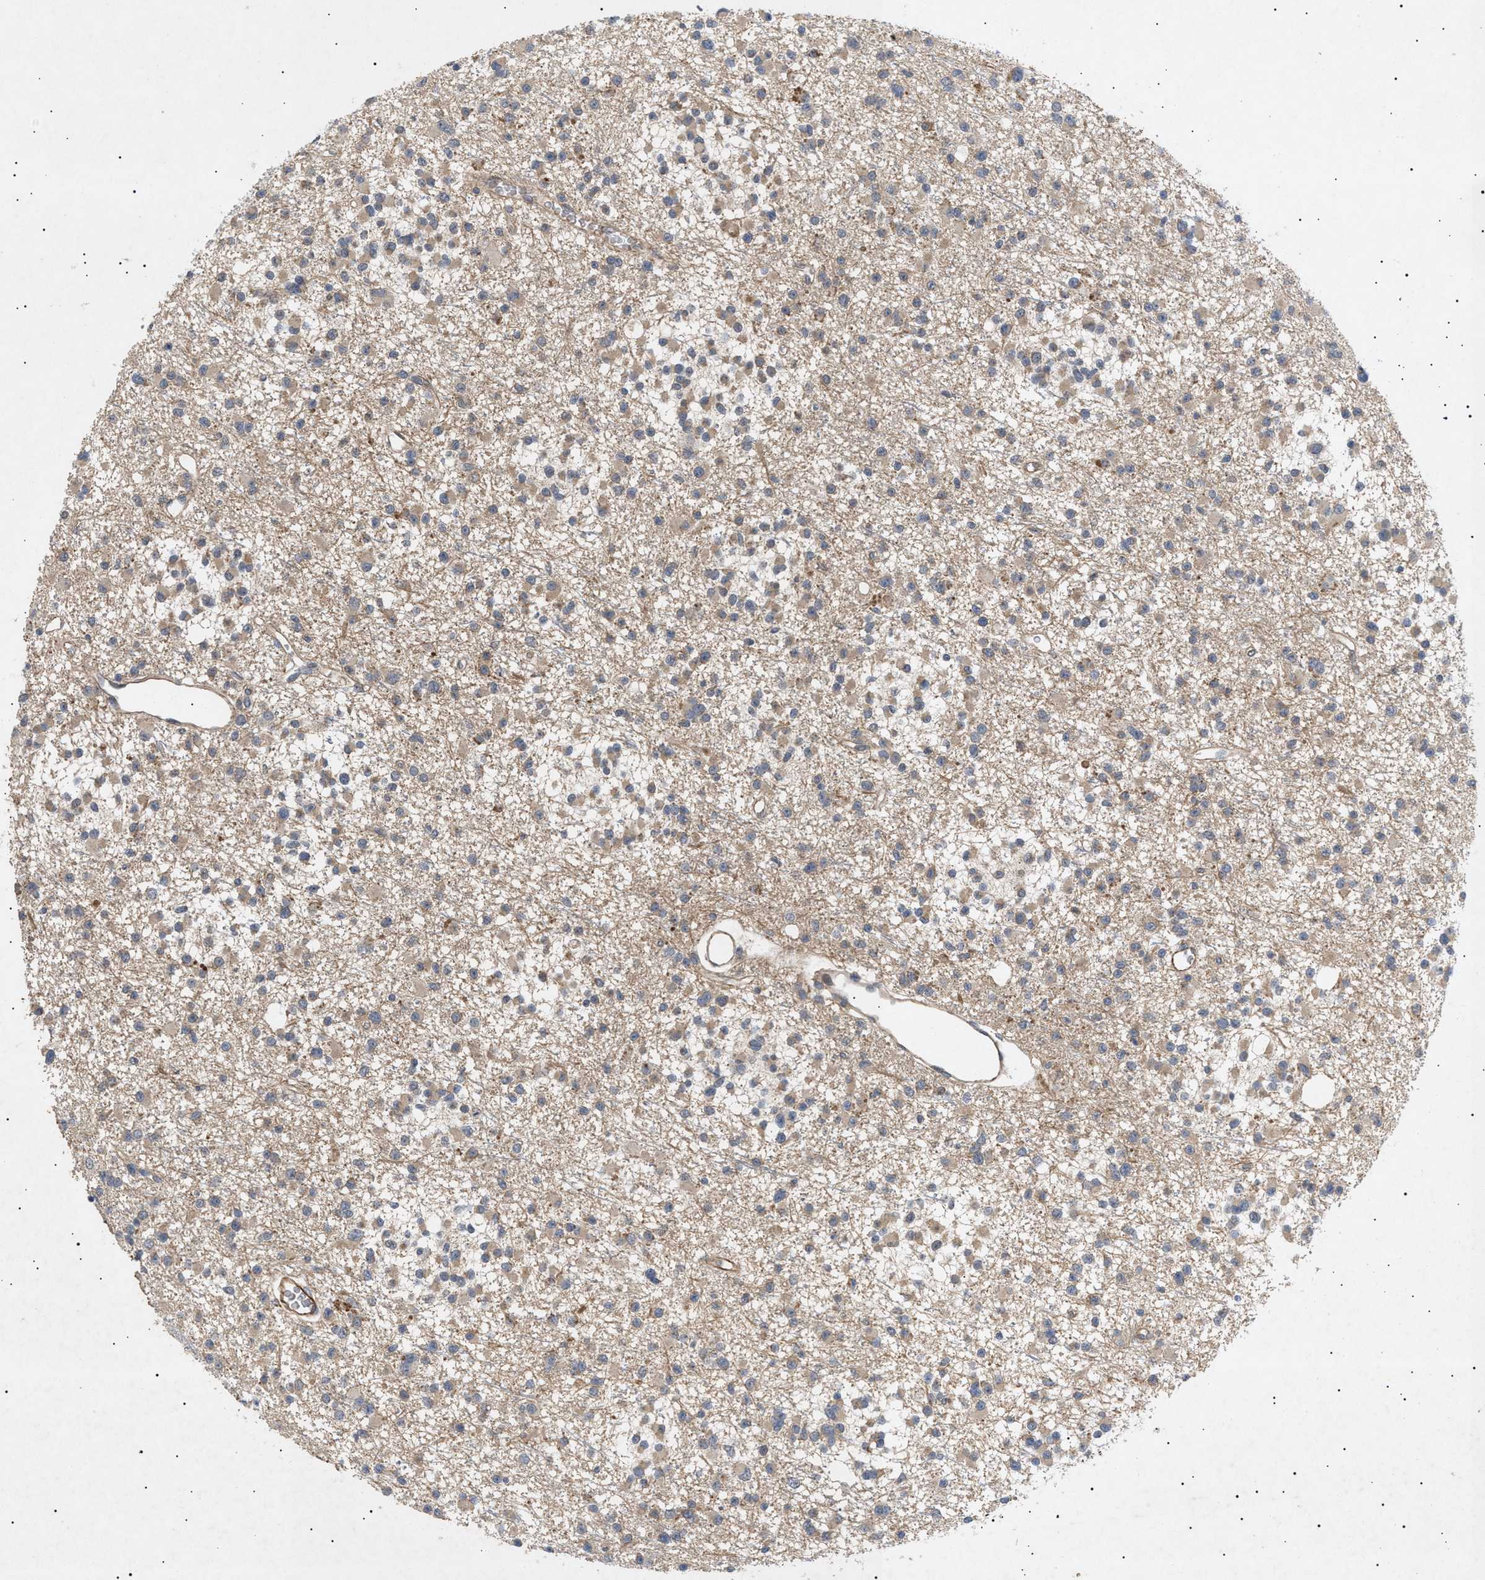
{"staining": {"intensity": "weak", "quantity": ">75%", "location": "cytoplasmic/membranous"}, "tissue": "glioma", "cell_type": "Tumor cells", "image_type": "cancer", "snomed": [{"axis": "morphology", "description": "Glioma, malignant, Low grade"}, {"axis": "topography", "description": "Brain"}], "caption": "Immunohistochemical staining of glioma reveals low levels of weak cytoplasmic/membranous protein staining in about >75% of tumor cells. Using DAB (brown) and hematoxylin (blue) stains, captured at high magnification using brightfield microscopy.", "gene": "SIRT5", "patient": {"sex": "female", "age": 22}}